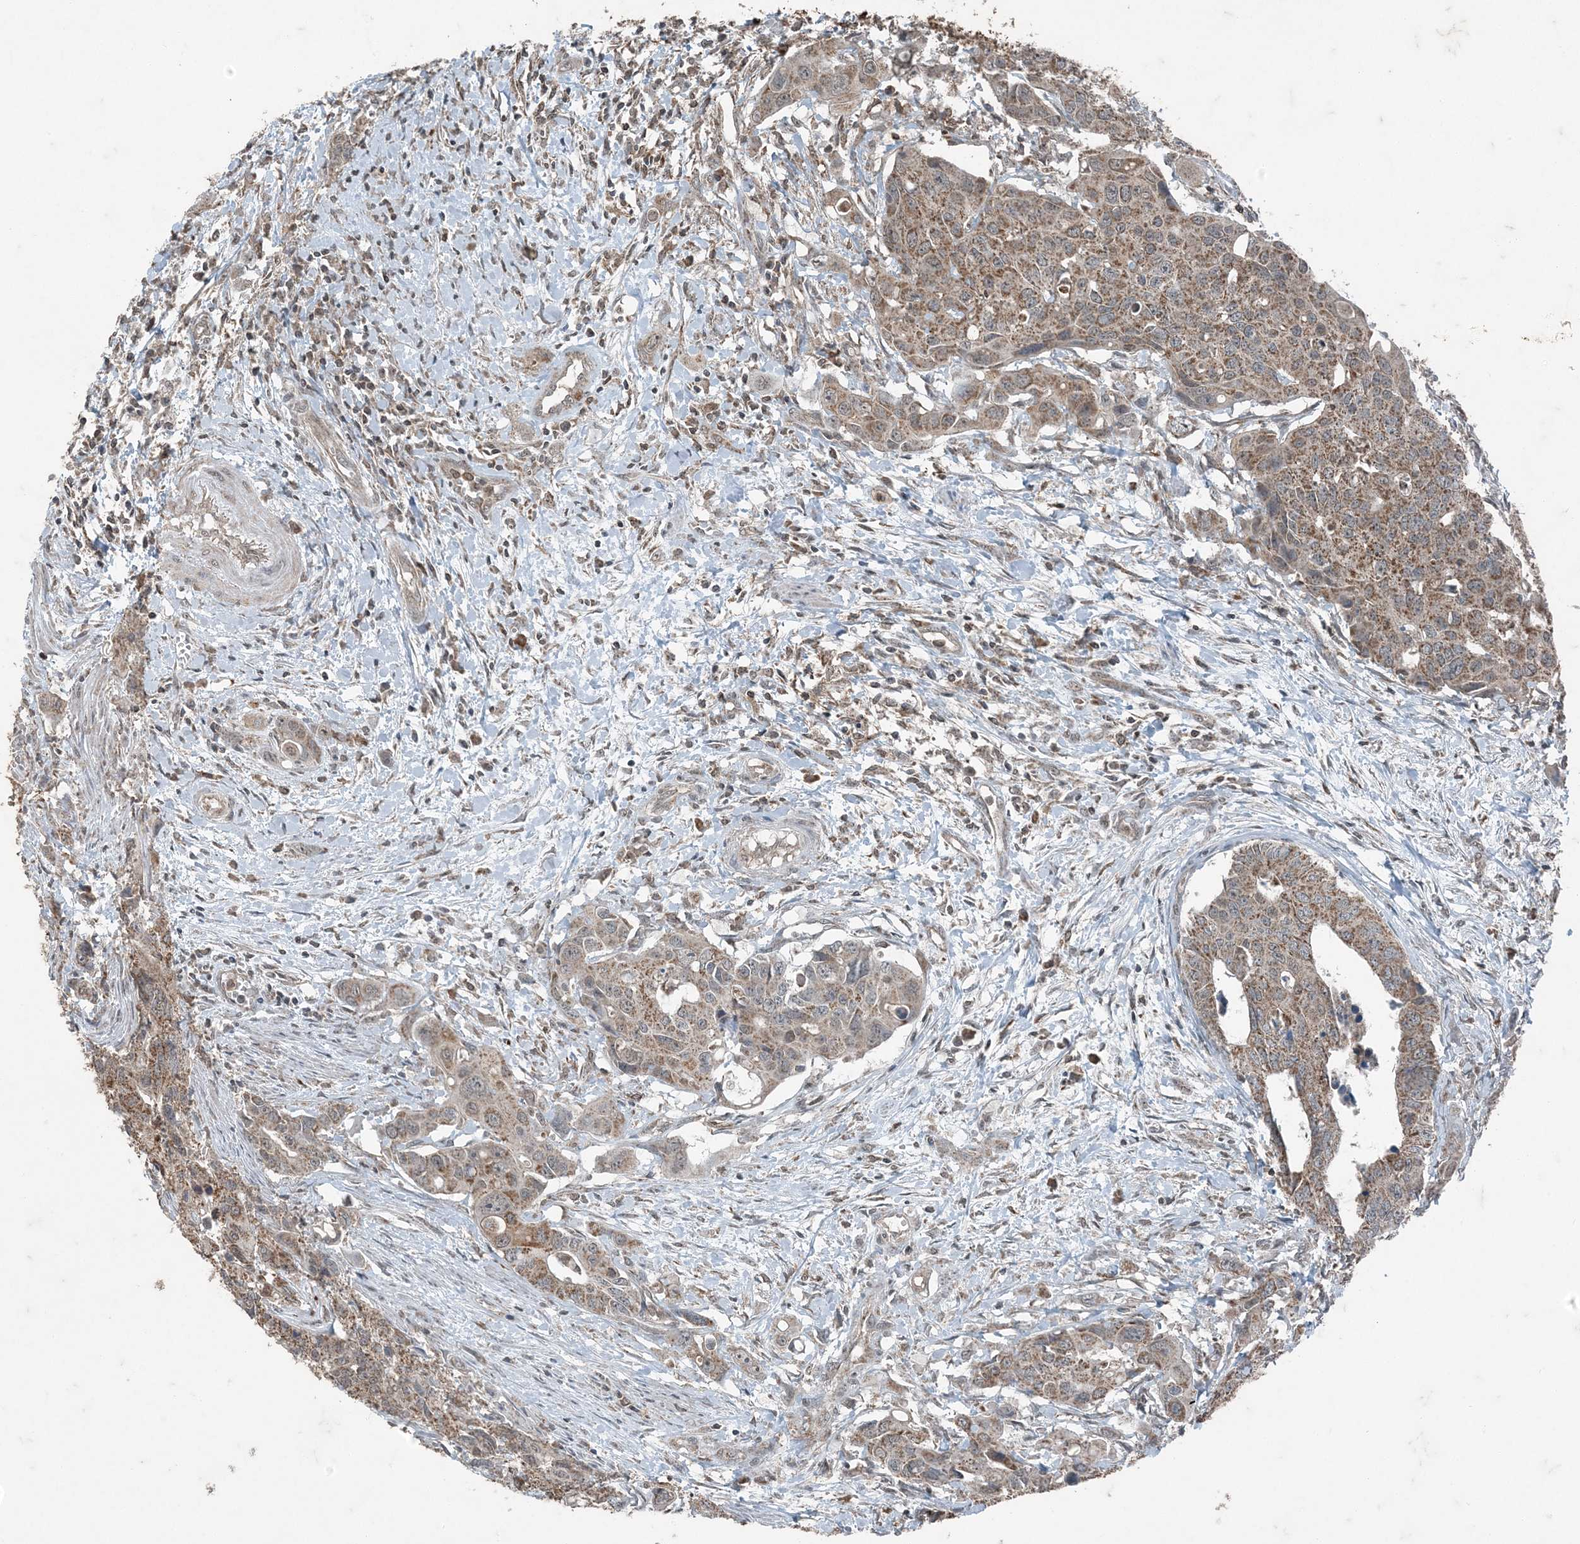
{"staining": {"intensity": "moderate", "quantity": ">75%", "location": "cytoplasmic/membranous"}, "tissue": "colorectal cancer", "cell_type": "Tumor cells", "image_type": "cancer", "snomed": [{"axis": "morphology", "description": "Adenocarcinoma, NOS"}, {"axis": "topography", "description": "Colon"}], "caption": "Colorectal cancer (adenocarcinoma) was stained to show a protein in brown. There is medium levels of moderate cytoplasmic/membranous expression in about >75% of tumor cells.", "gene": "GNL1", "patient": {"sex": "male", "age": 77}}